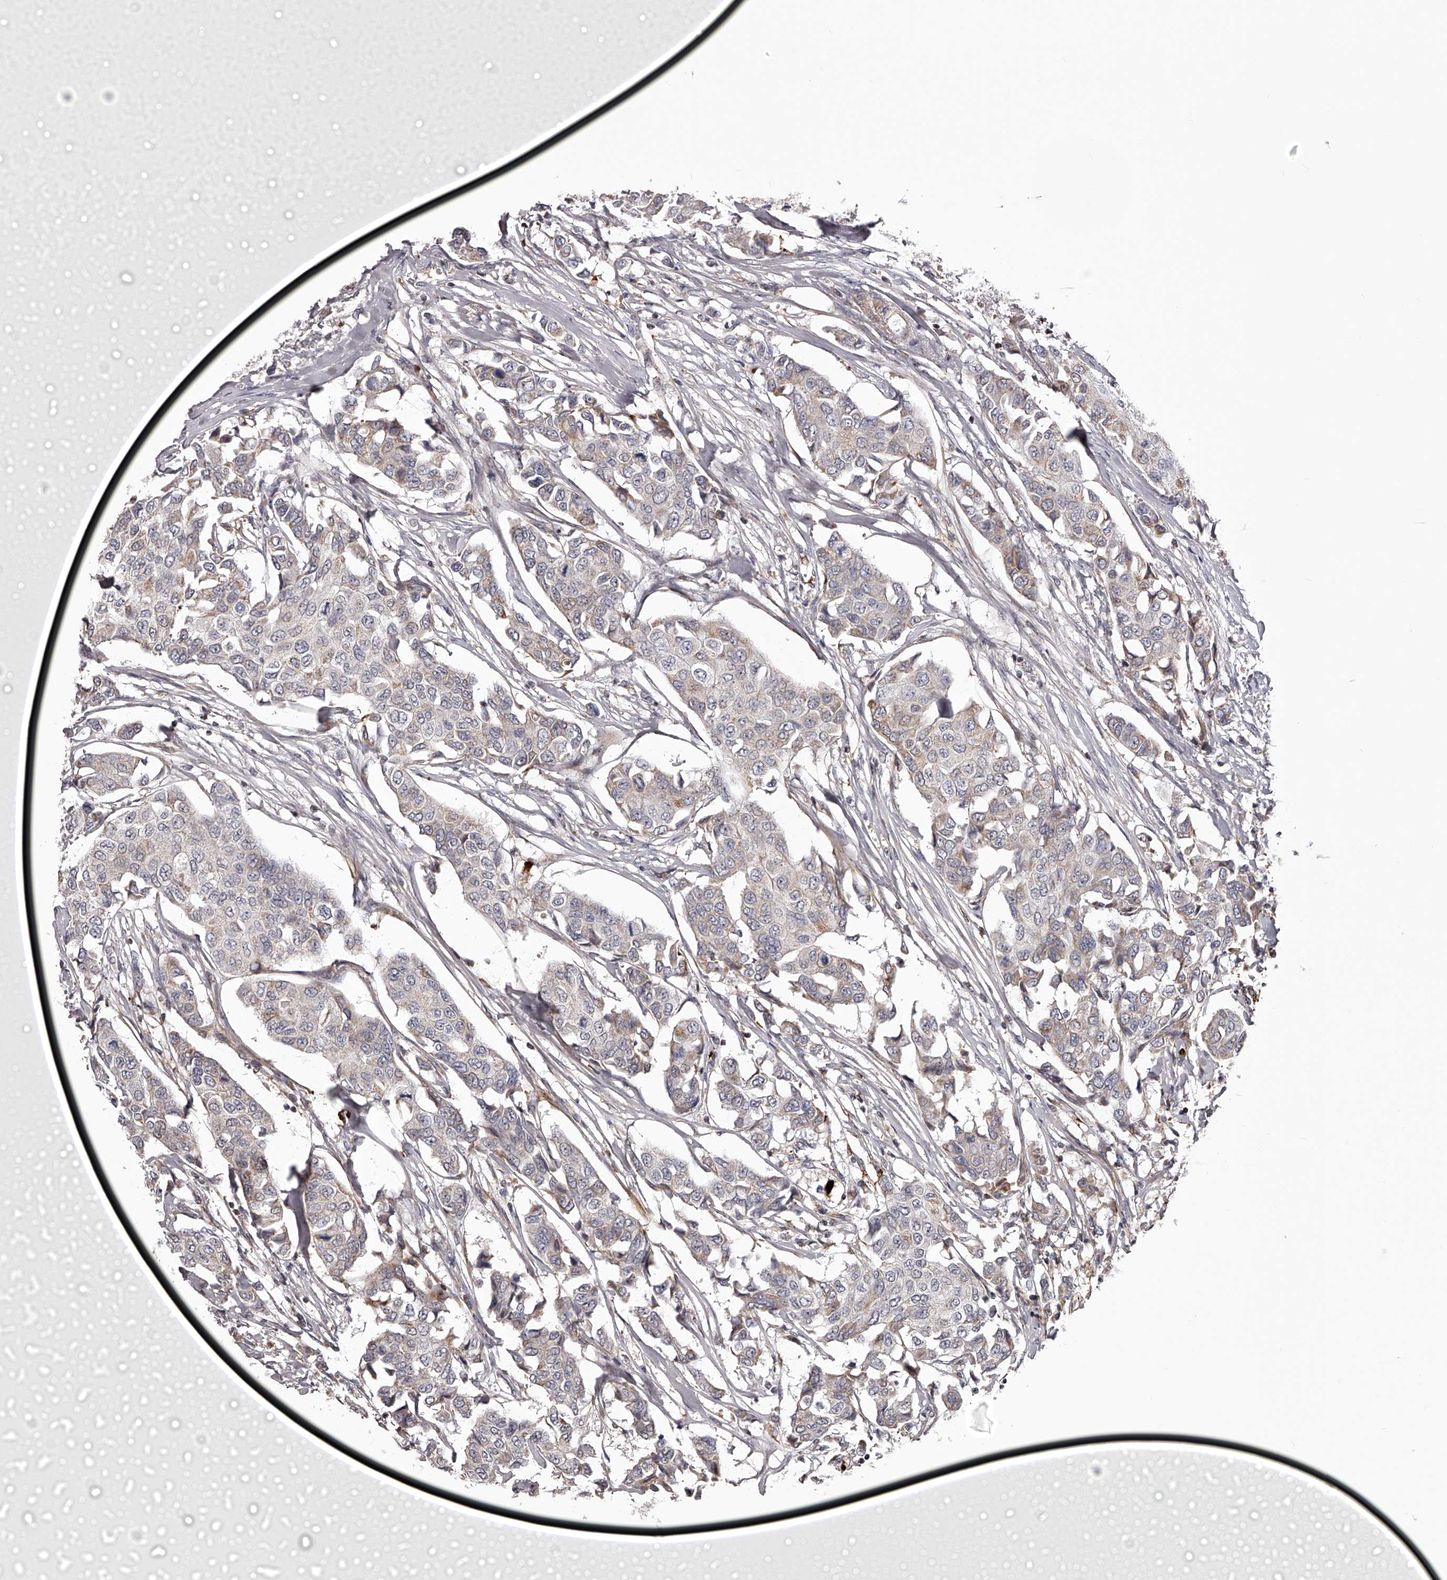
{"staining": {"intensity": "negative", "quantity": "none", "location": "none"}, "tissue": "breast cancer", "cell_type": "Tumor cells", "image_type": "cancer", "snomed": [{"axis": "morphology", "description": "Duct carcinoma"}, {"axis": "topography", "description": "Breast"}], "caption": "Infiltrating ductal carcinoma (breast) was stained to show a protein in brown. There is no significant expression in tumor cells.", "gene": "RRP36", "patient": {"sex": "female", "age": 80}}